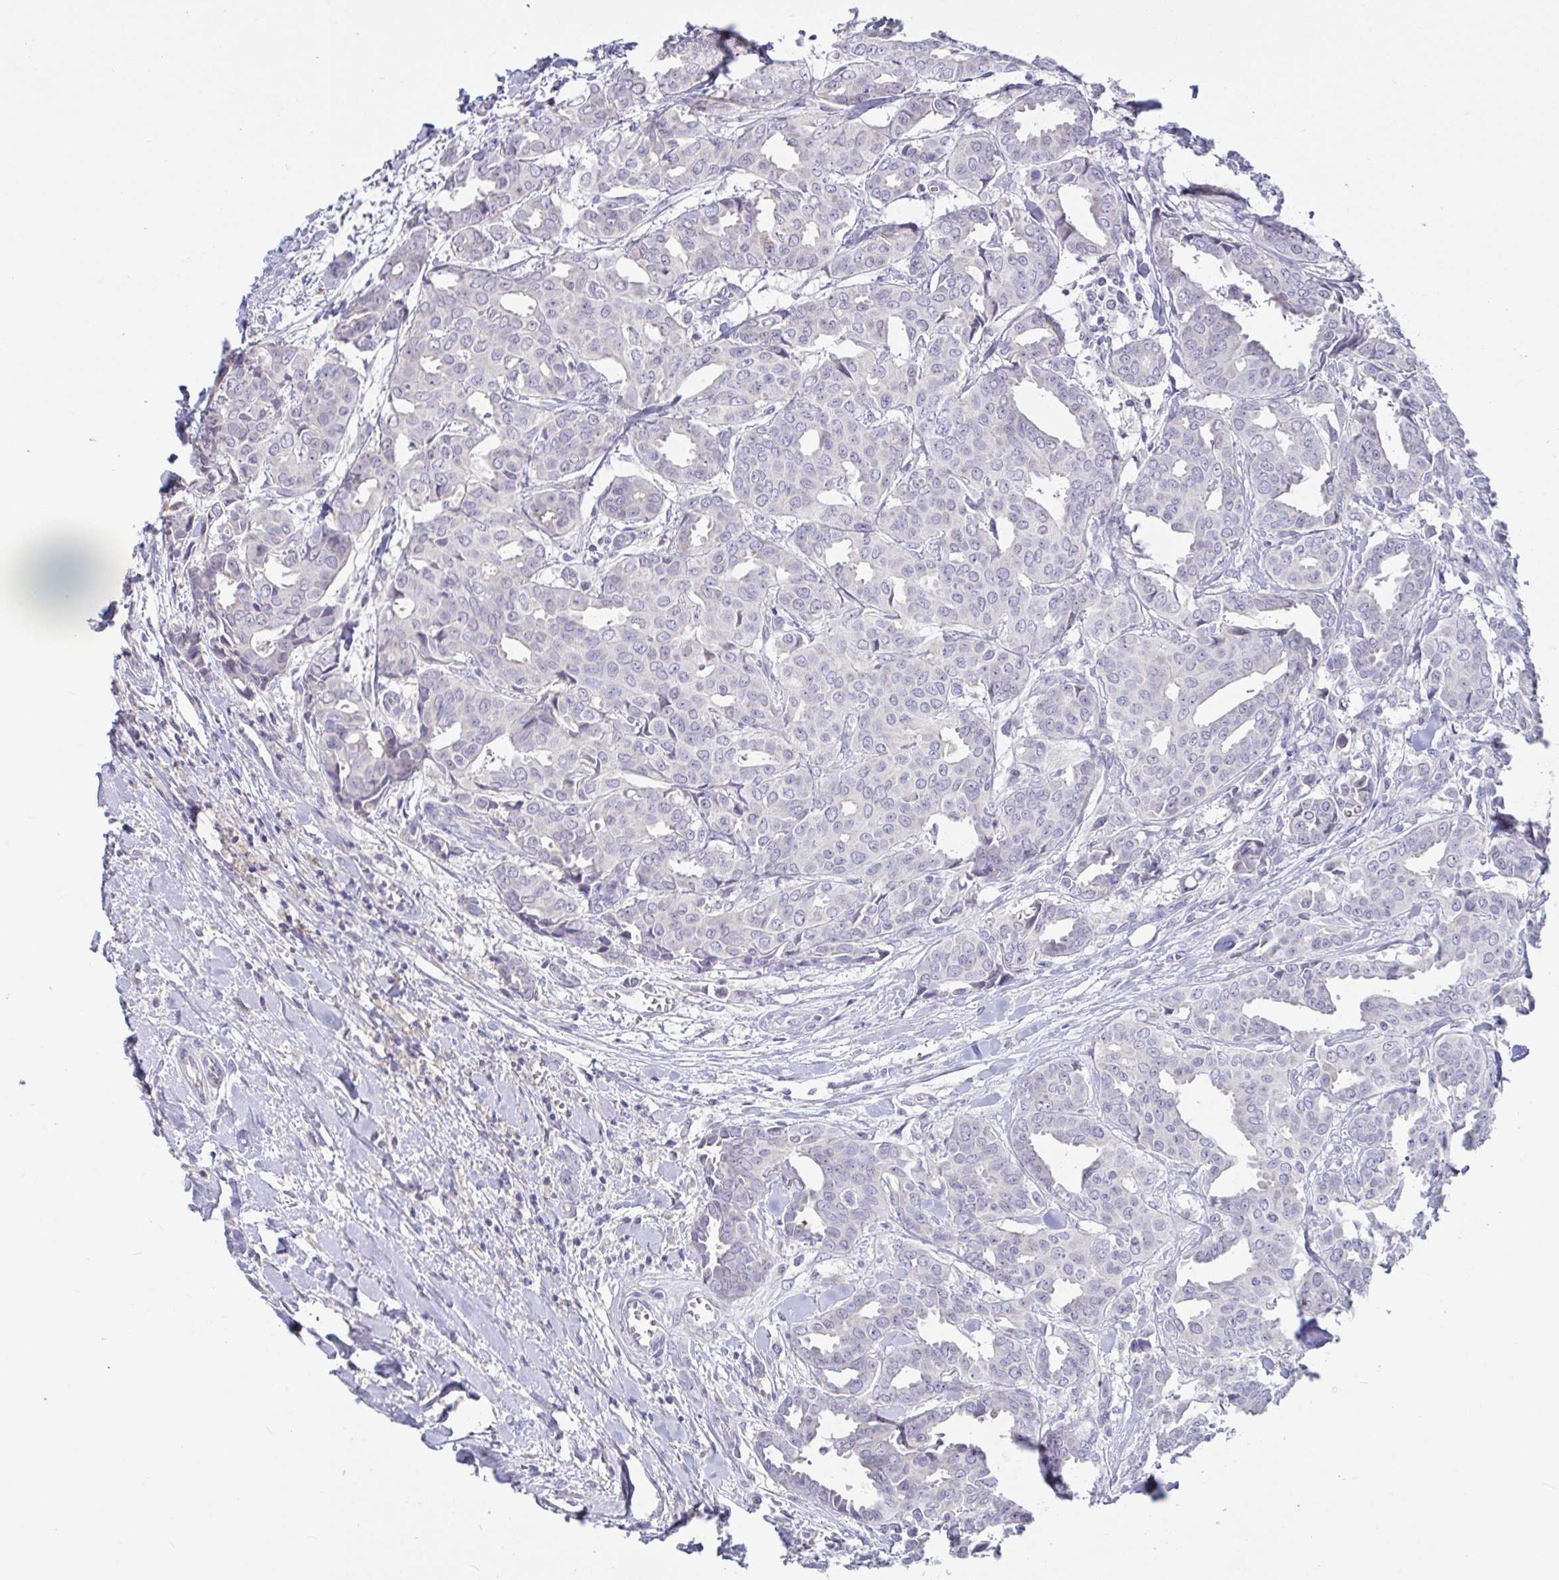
{"staining": {"intensity": "negative", "quantity": "none", "location": "none"}, "tissue": "breast cancer", "cell_type": "Tumor cells", "image_type": "cancer", "snomed": [{"axis": "morphology", "description": "Duct carcinoma"}, {"axis": "topography", "description": "Breast"}], "caption": "Invasive ductal carcinoma (breast) stained for a protein using IHC reveals no positivity tumor cells.", "gene": "MYC", "patient": {"sex": "female", "age": 45}}